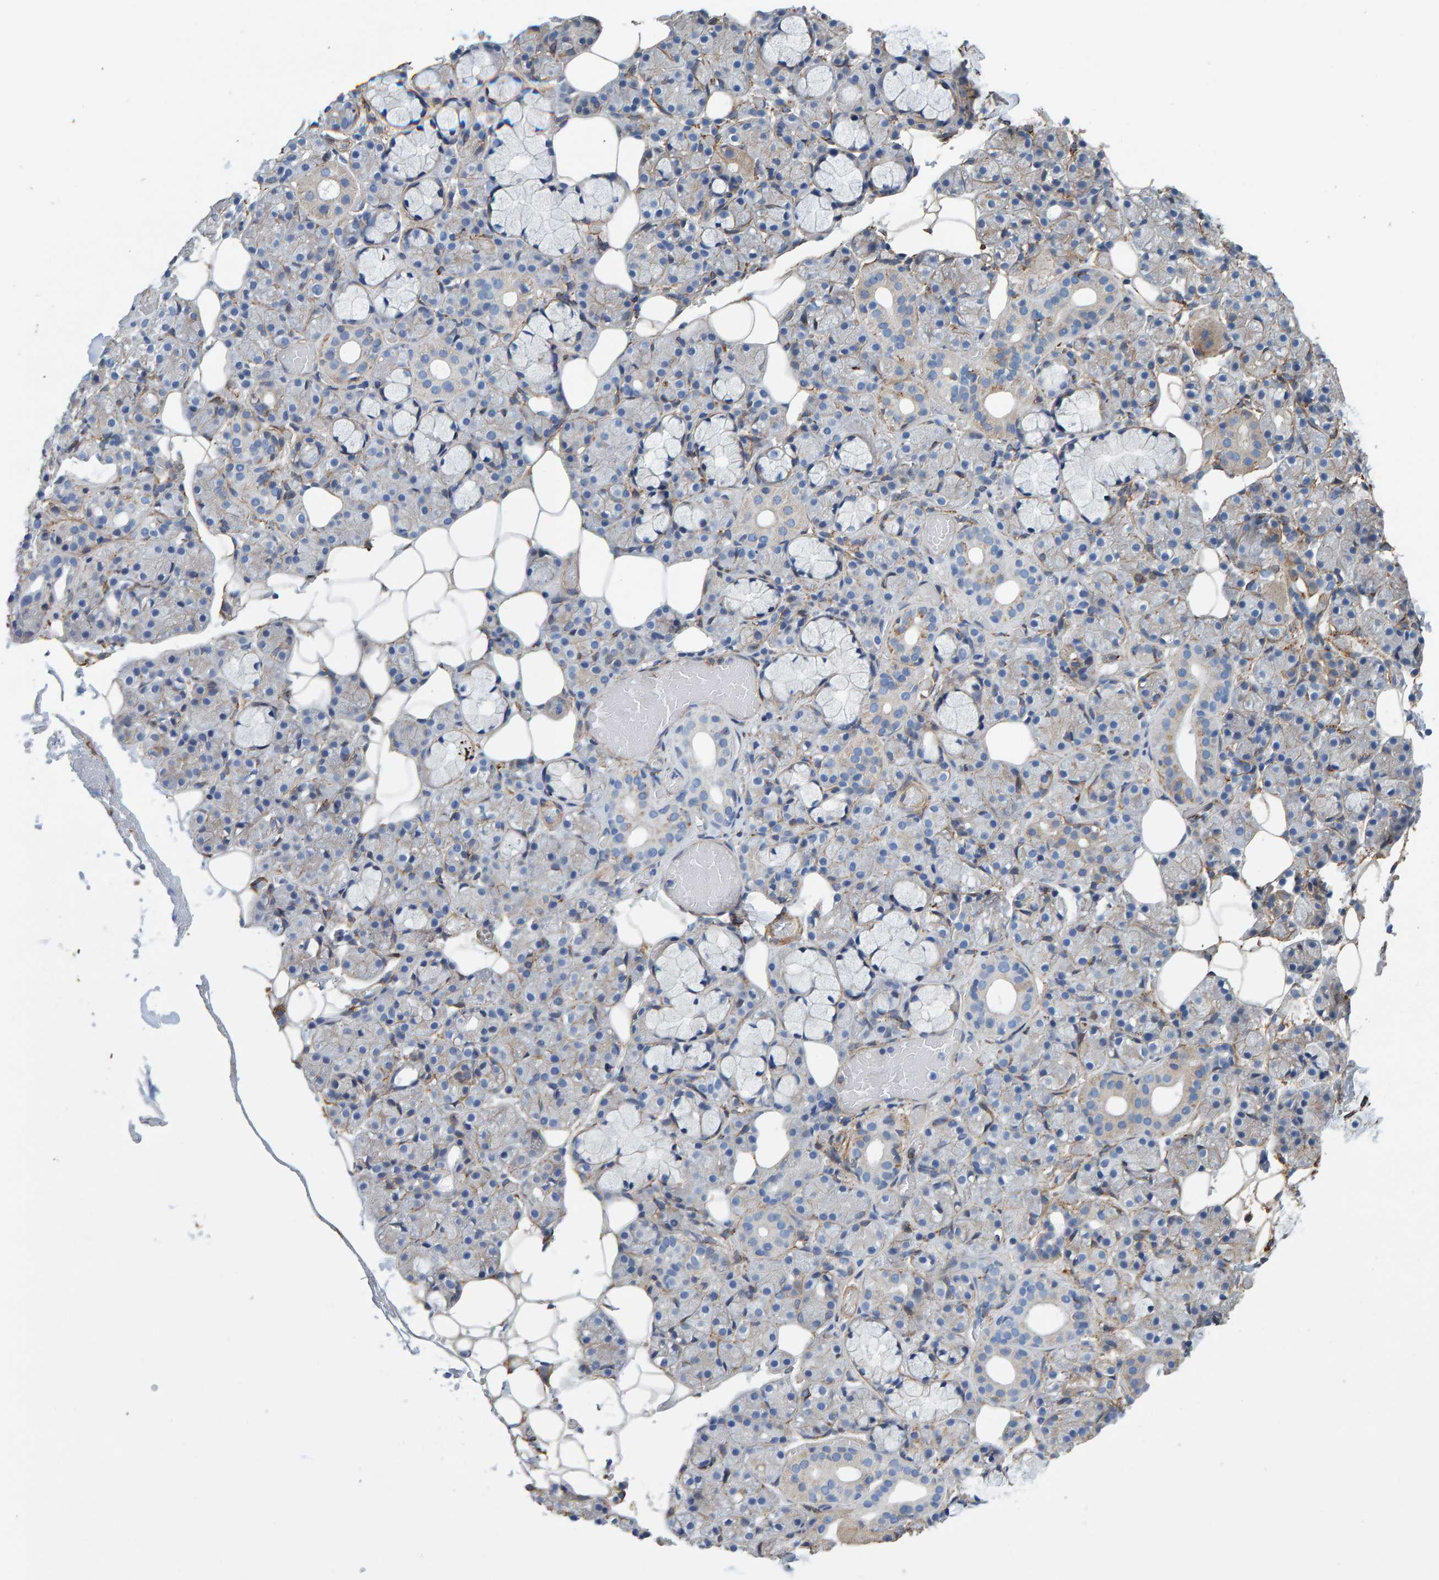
{"staining": {"intensity": "negative", "quantity": "none", "location": "none"}, "tissue": "salivary gland", "cell_type": "Glandular cells", "image_type": "normal", "snomed": [{"axis": "morphology", "description": "Normal tissue, NOS"}, {"axis": "topography", "description": "Salivary gland"}], "caption": "Immunohistochemistry (IHC) of benign human salivary gland shows no staining in glandular cells. (Stains: DAB IHC with hematoxylin counter stain, Microscopy: brightfield microscopy at high magnification).", "gene": "LRP1", "patient": {"sex": "male", "age": 63}}